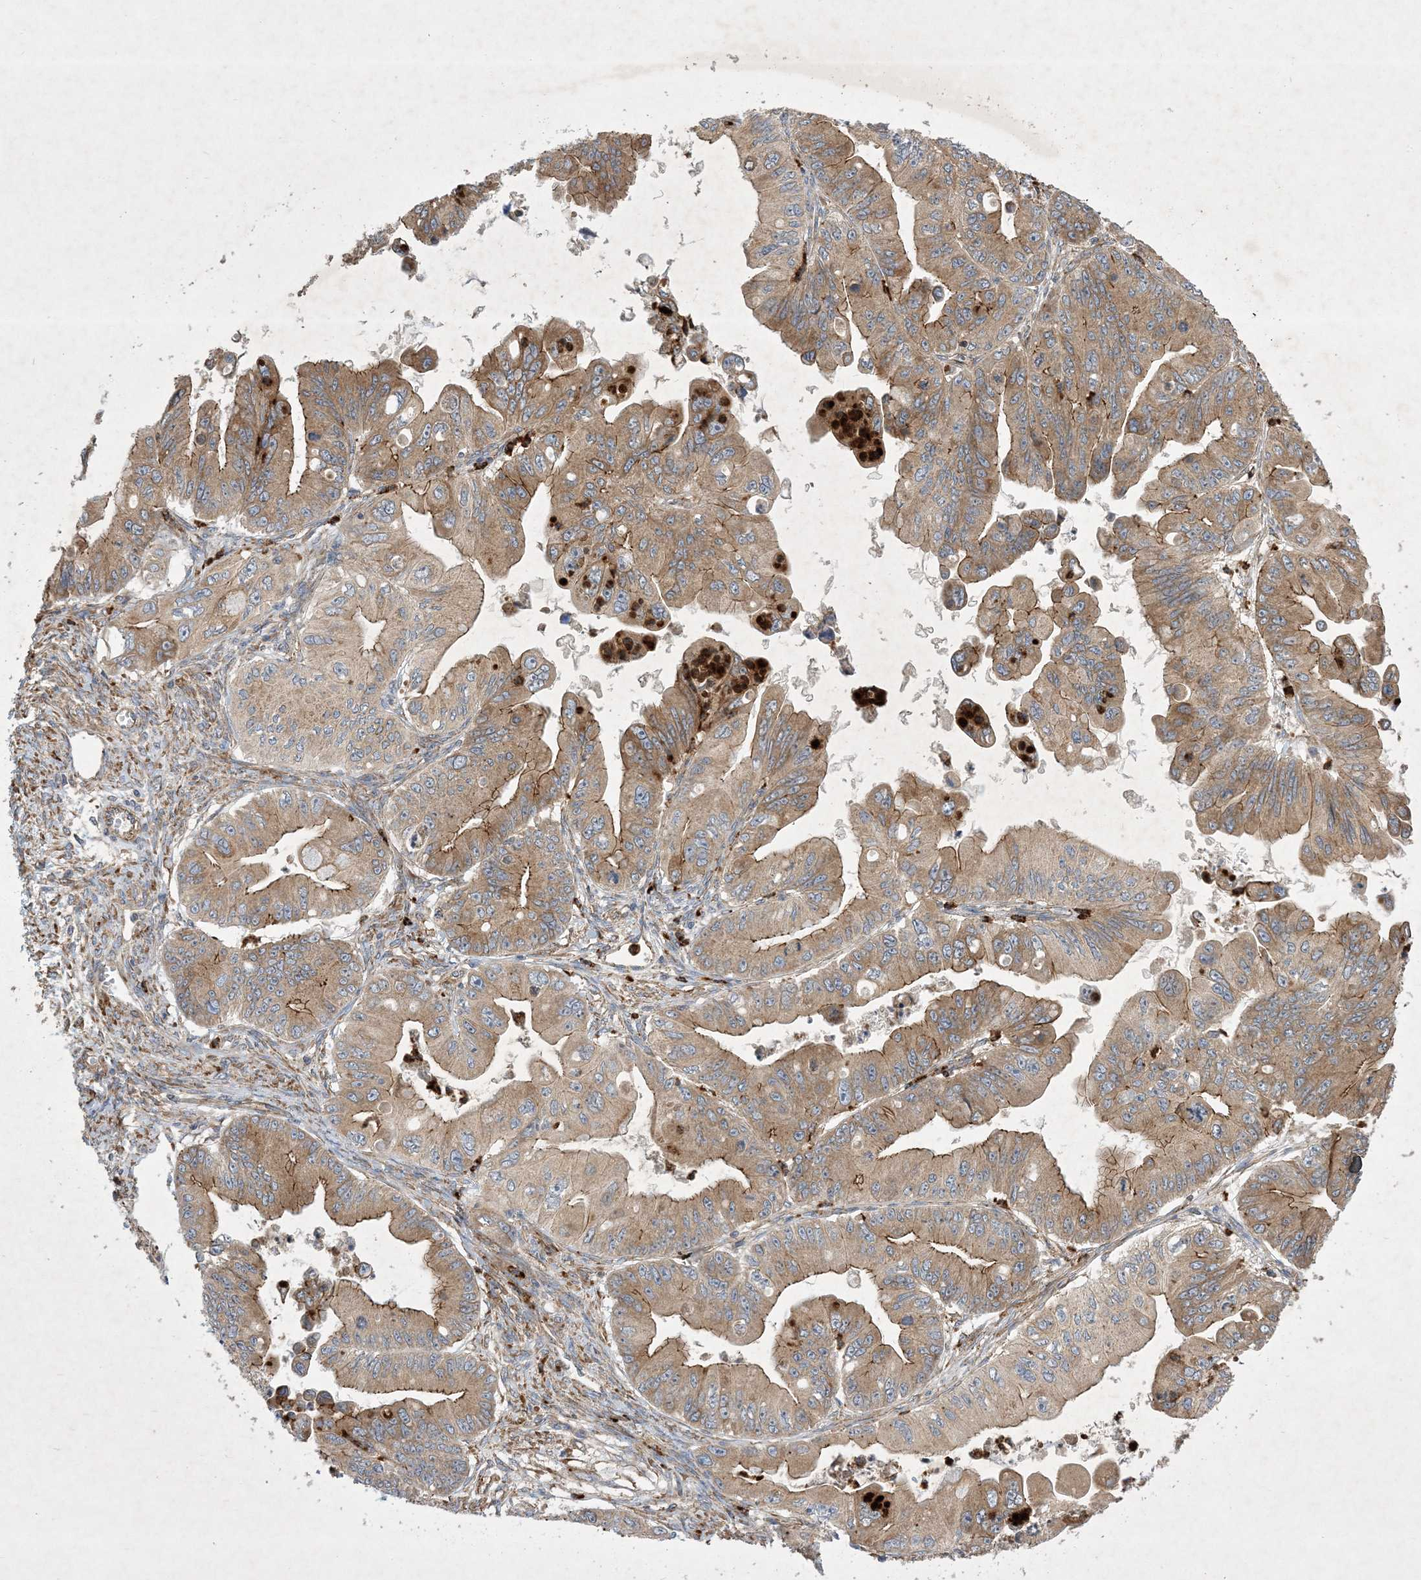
{"staining": {"intensity": "moderate", "quantity": ">75%", "location": "cytoplasmic/membranous"}, "tissue": "ovarian cancer", "cell_type": "Tumor cells", "image_type": "cancer", "snomed": [{"axis": "morphology", "description": "Cystadenocarcinoma, mucinous, NOS"}, {"axis": "topography", "description": "Ovary"}], "caption": "Ovarian cancer tissue demonstrates moderate cytoplasmic/membranous staining in approximately >75% of tumor cells, visualized by immunohistochemistry. The staining was performed using DAB, with brown indicating positive protein expression. Nuclei are stained blue with hematoxylin.", "gene": "OTOP1", "patient": {"sex": "female", "age": 71}}